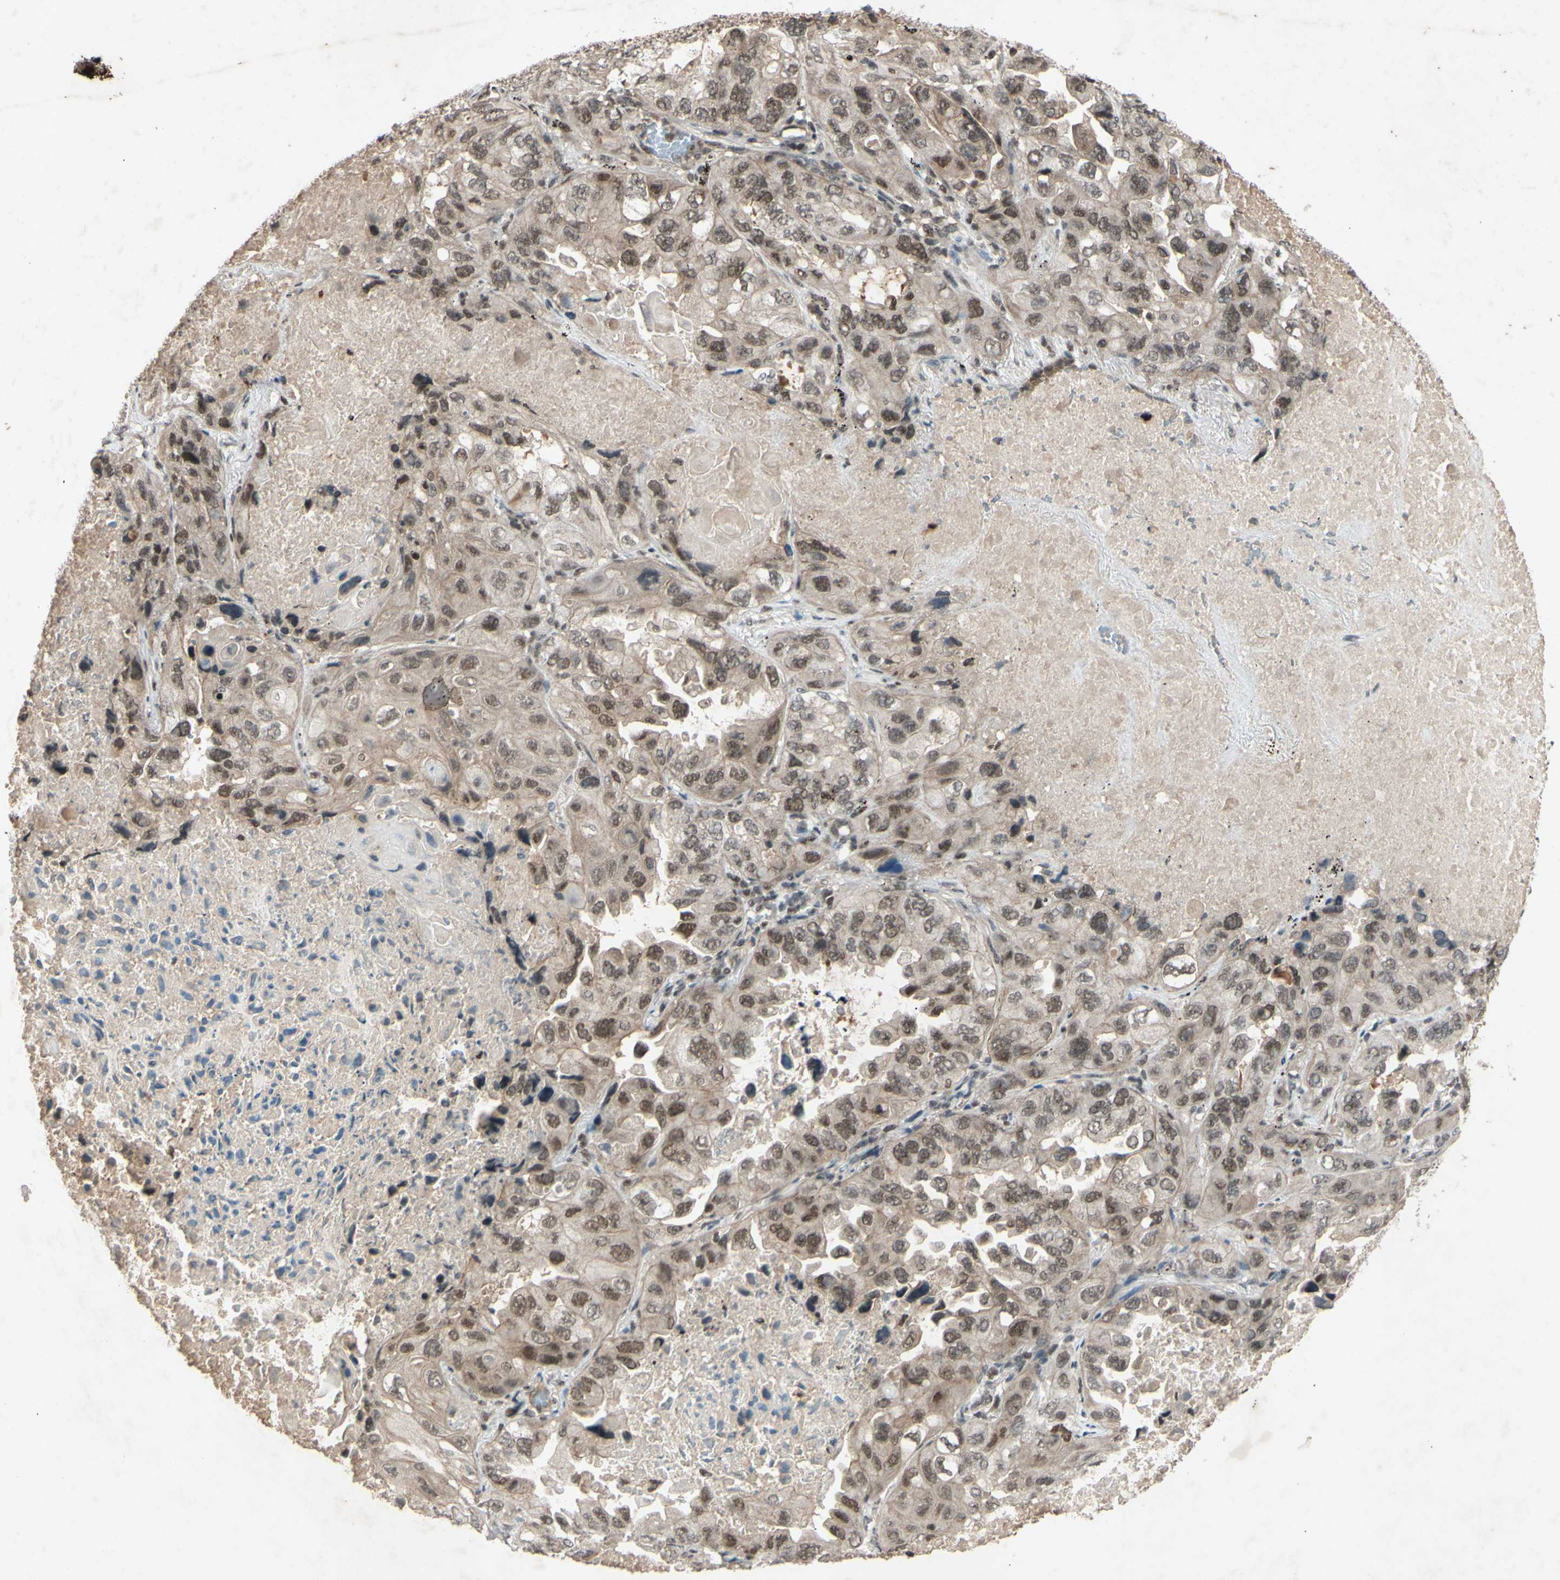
{"staining": {"intensity": "moderate", "quantity": ">75%", "location": "nuclear"}, "tissue": "lung cancer", "cell_type": "Tumor cells", "image_type": "cancer", "snomed": [{"axis": "morphology", "description": "Squamous cell carcinoma, NOS"}, {"axis": "topography", "description": "Lung"}], "caption": "An IHC image of tumor tissue is shown. Protein staining in brown shows moderate nuclear positivity in lung cancer within tumor cells.", "gene": "SNW1", "patient": {"sex": "female", "age": 73}}